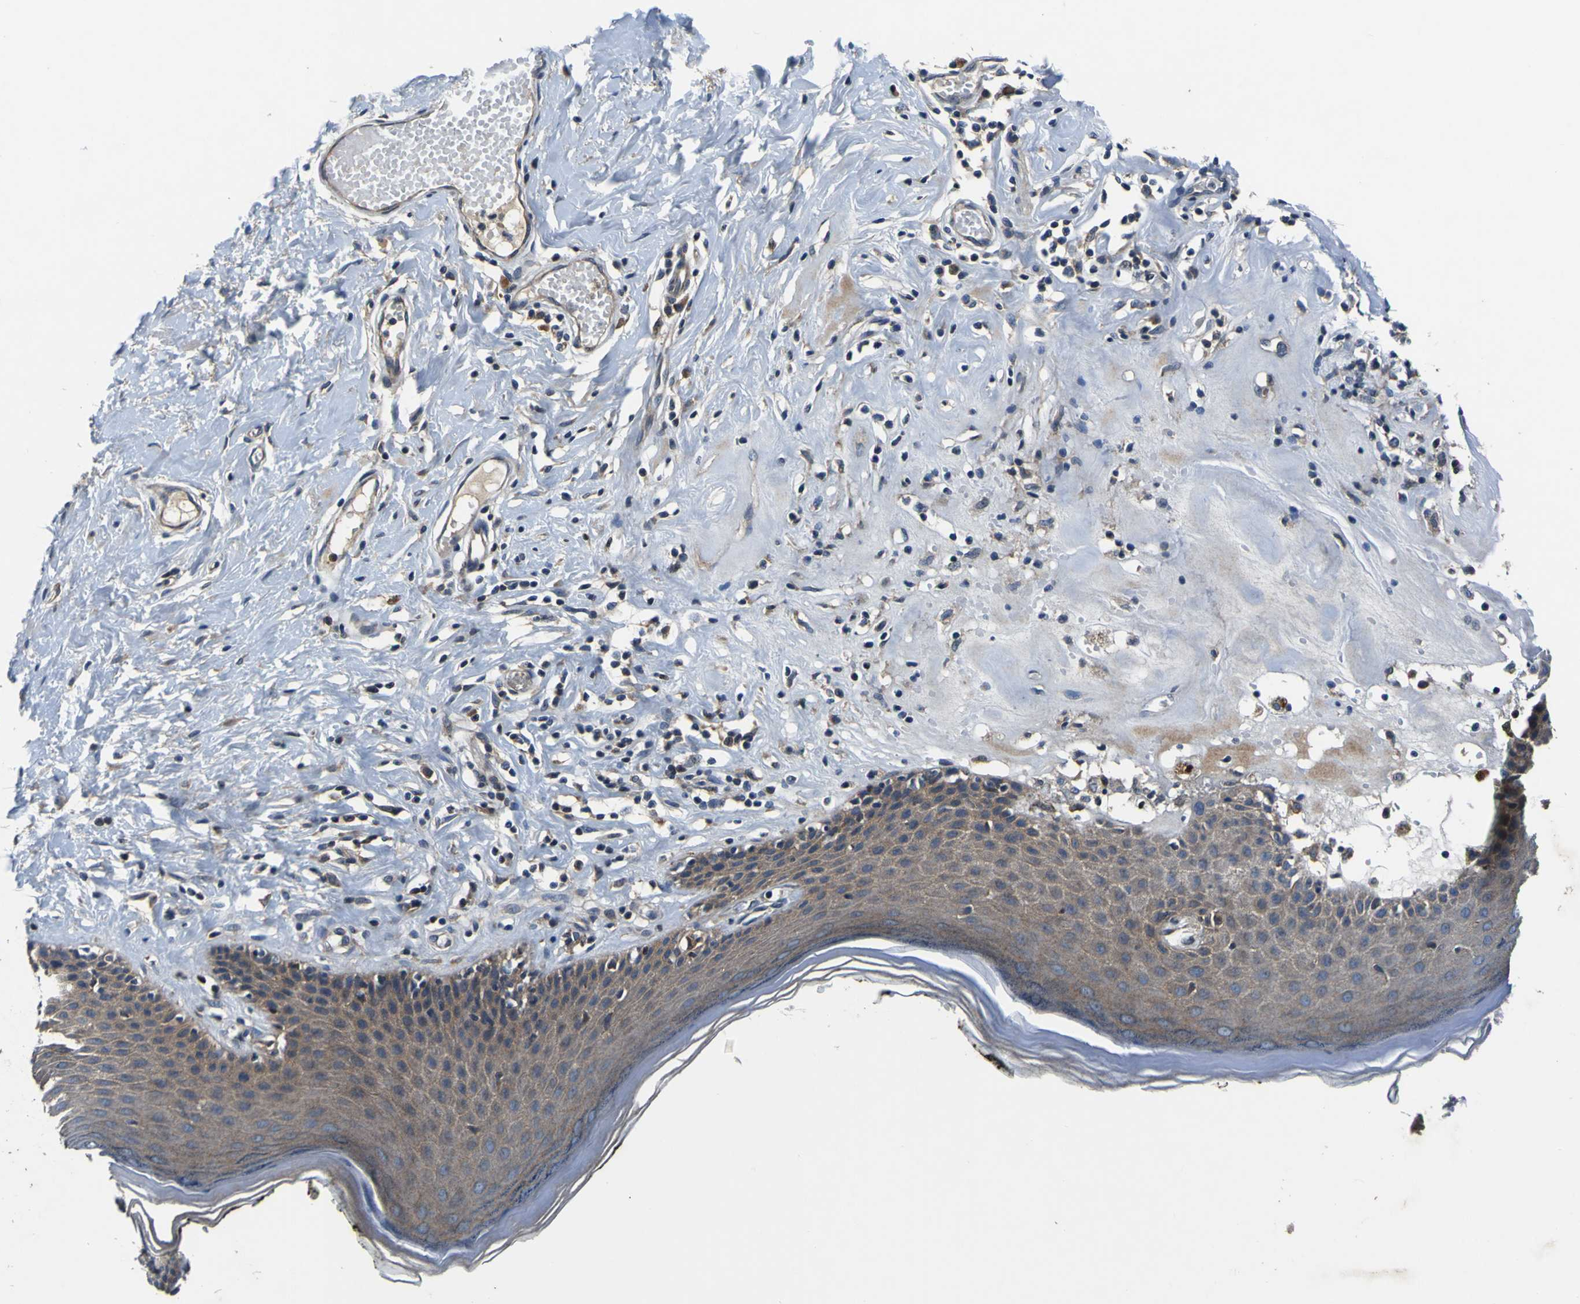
{"staining": {"intensity": "weak", "quantity": ">75%", "location": "cytoplasmic/membranous"}, "tissue": "skin", "cell_type": "Epidermal cells", "image_type": "normal", "snomed": [{"axis": "morphology", "description": "Normal tissue, NOS"}, {"axis": "morphology", "description": "Inflammation, NOS"}, {"axis": "topography", "description": "Vulva"}], "caption": "Skin stained with a protein marker shows weak staining in epidermal cells.", "gene": "EPHB4", "patient": {"sex": "female", "age": 84}}